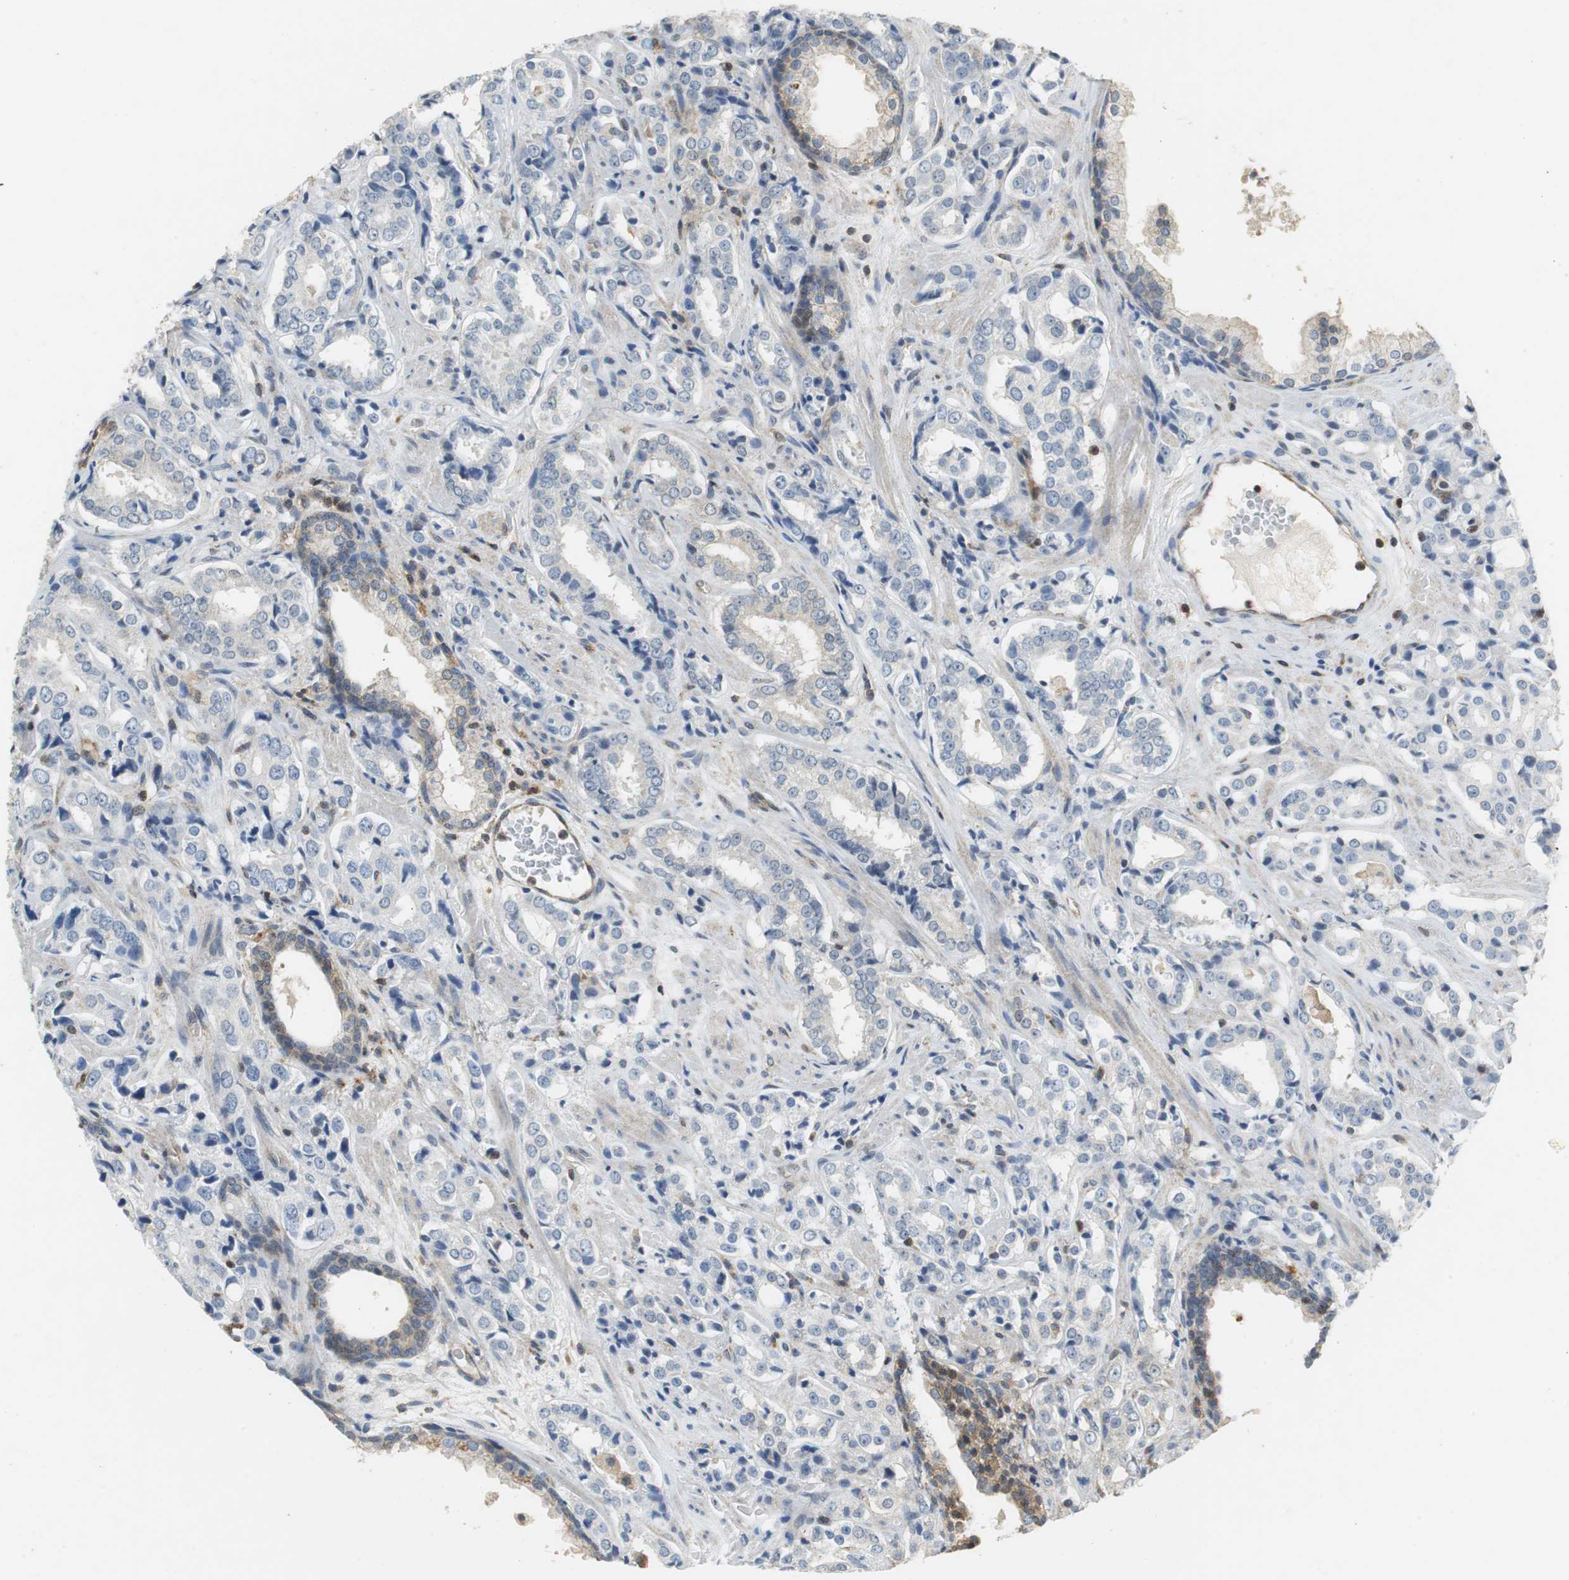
{"staining": {"intensity": "negative", "quantity": "none", "location": "none"}, "tissue": "prostate cancer", "cell_type": "Tumor cells", "image_type": "cancer", "snomed": [{"axis": "morphology", "description": "Adenocarcinoma, Medium grade"}, {"axis": "topography", "description": "Prostate"}], "caption": "Tumor cells are negative for brown protein staining in prostate cancer (adenocarcinoma (medium-grade)). (Stains: DAB (3,3'-diaminobenzidine) immunohistochemistry (IHC) with hematoxylin counter stain, Microscopy: brightfield microscopy at high magnification).", "gene": "GSDMD", "patient": {"sex": "male", "age": 60}}